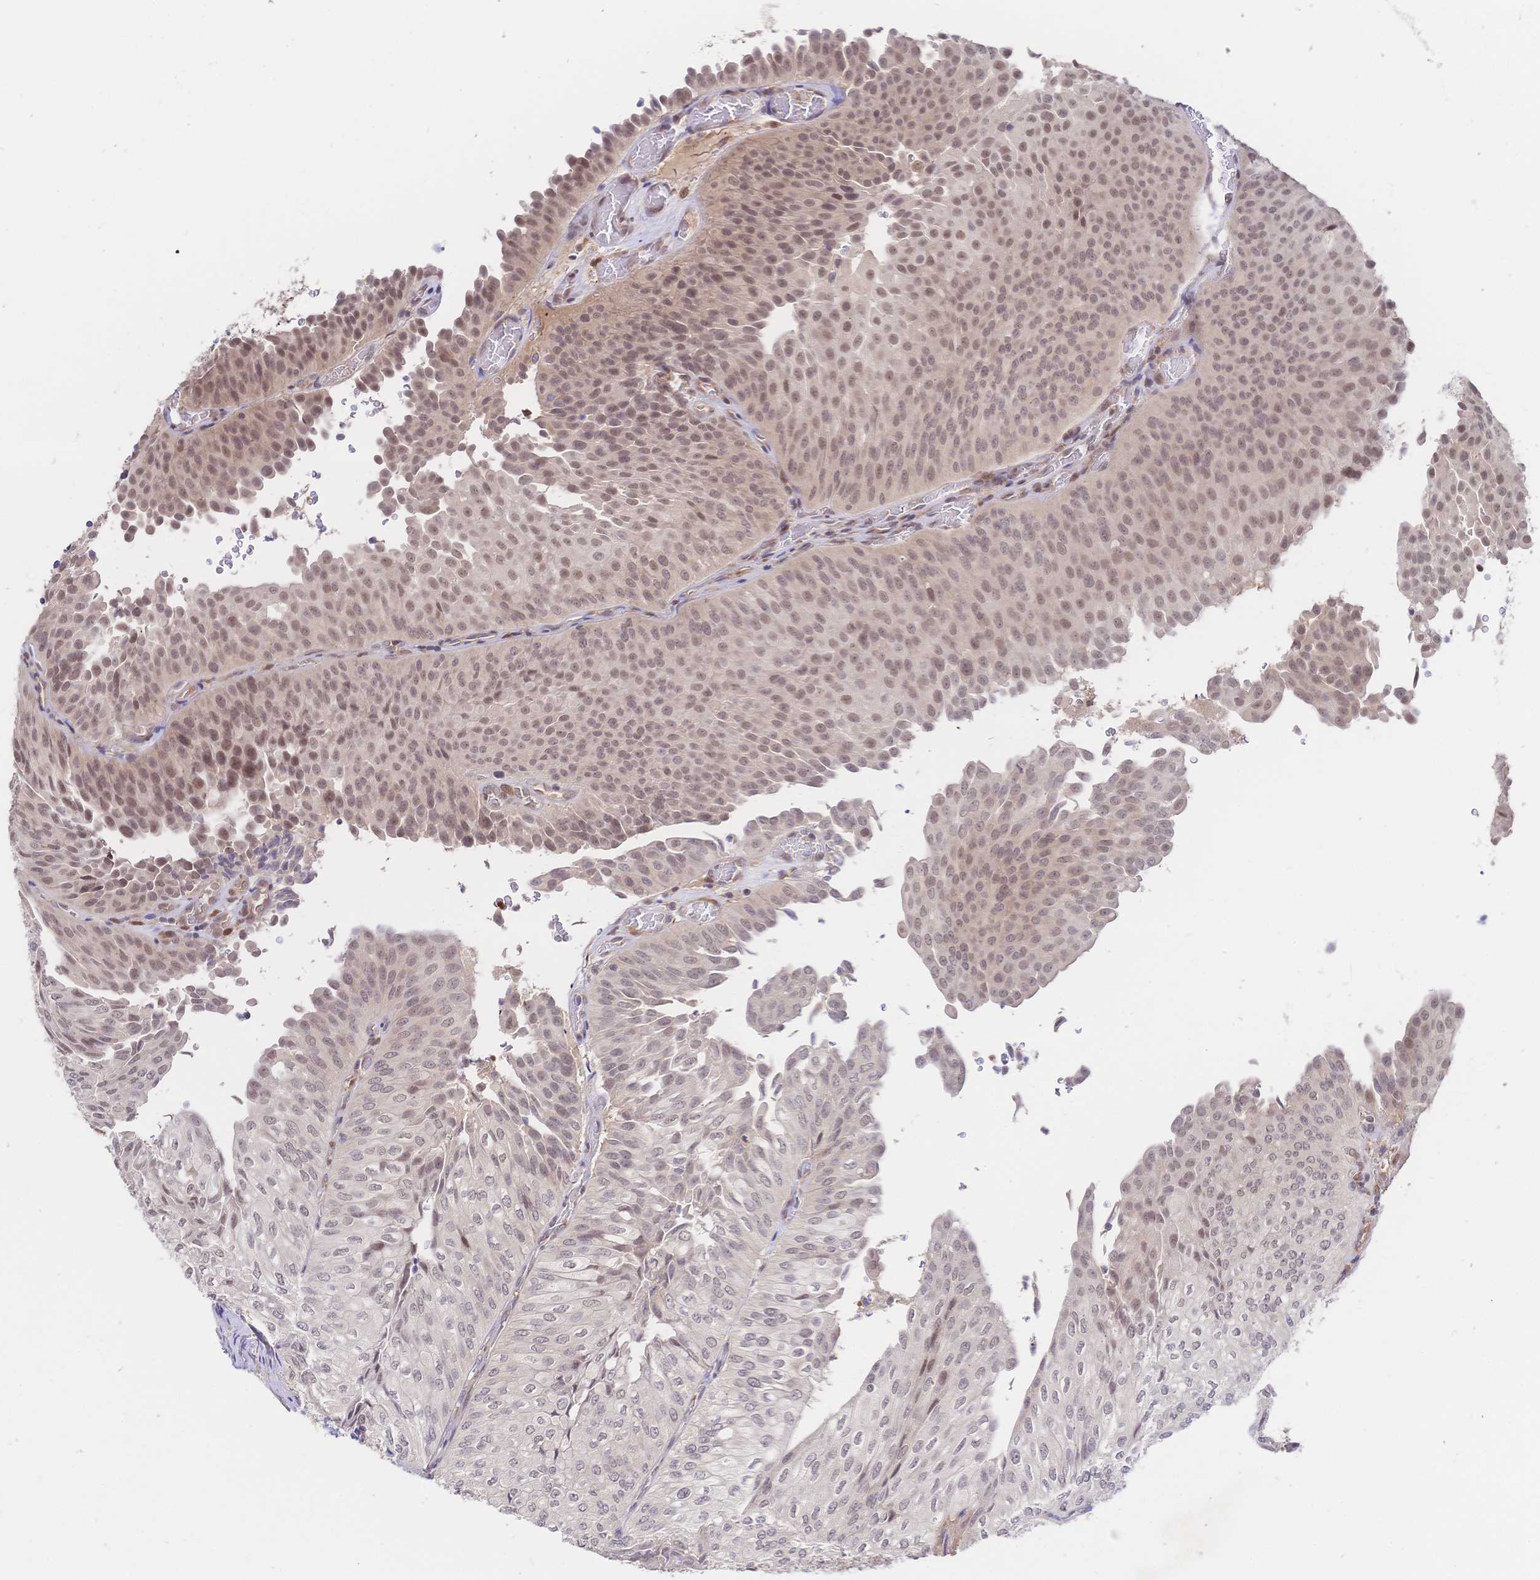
{"staining": {"intensity": "moderate", "quantity": "25%-75%", "location": "nuclear"}, "tissue": "urothelial cancer", "cell_type": "Tumor cells", "image_type": "cancer", "snomed": [{"axis": "morphology", "description": "Urothelial carcinoma, NOS"}, {"axis": "topography", "description": "Urinary bladder"}], "caption": "Protein expression analysis of transitional cell carcinoma exhibits moderate nuclear staining in about 25%-75% of tumor cells.", "gene": "LMO4", "patient": {"sex": "male", "age": 62}}